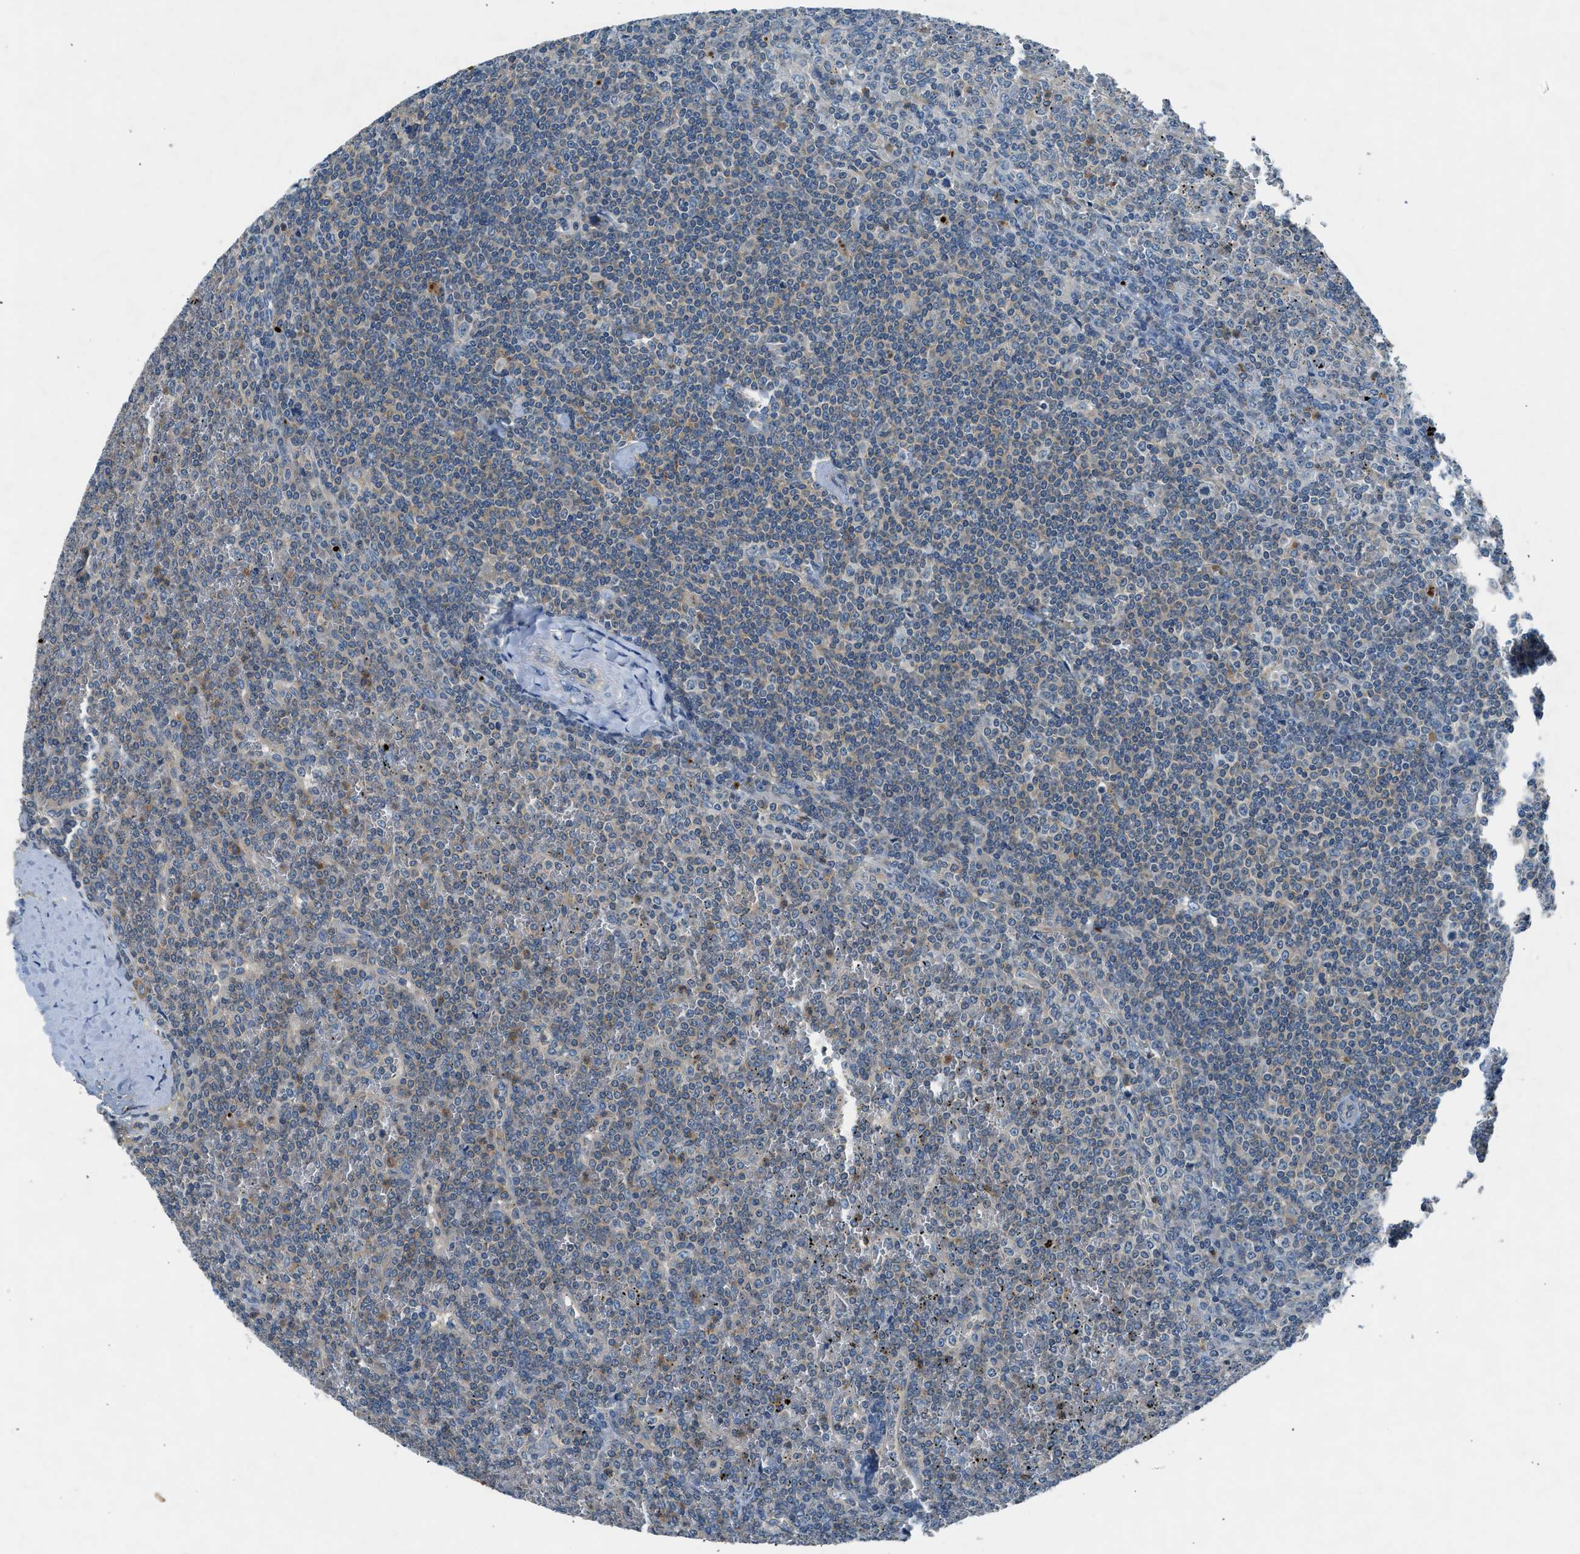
{"staining": {"intensity": "weak", "quantity": "<25%", "location": "cytoplasmic/membranous"}, "tissue": "lymphoma", "cell_type": "Tumor cells", "image_type": "cancer", "snomed": [{"axis": "morphology", "description": "Malignant lymphoma, non-Hodgkin's type, Low grade"}, {"axis": "topography", "description": "Spleen"}], "caption": "This is an IHC histopathology image of lymphoma. There is no staining in tumor cells.", "gene": "BMP1", "patient": {"sex": "female", "age": 19}}